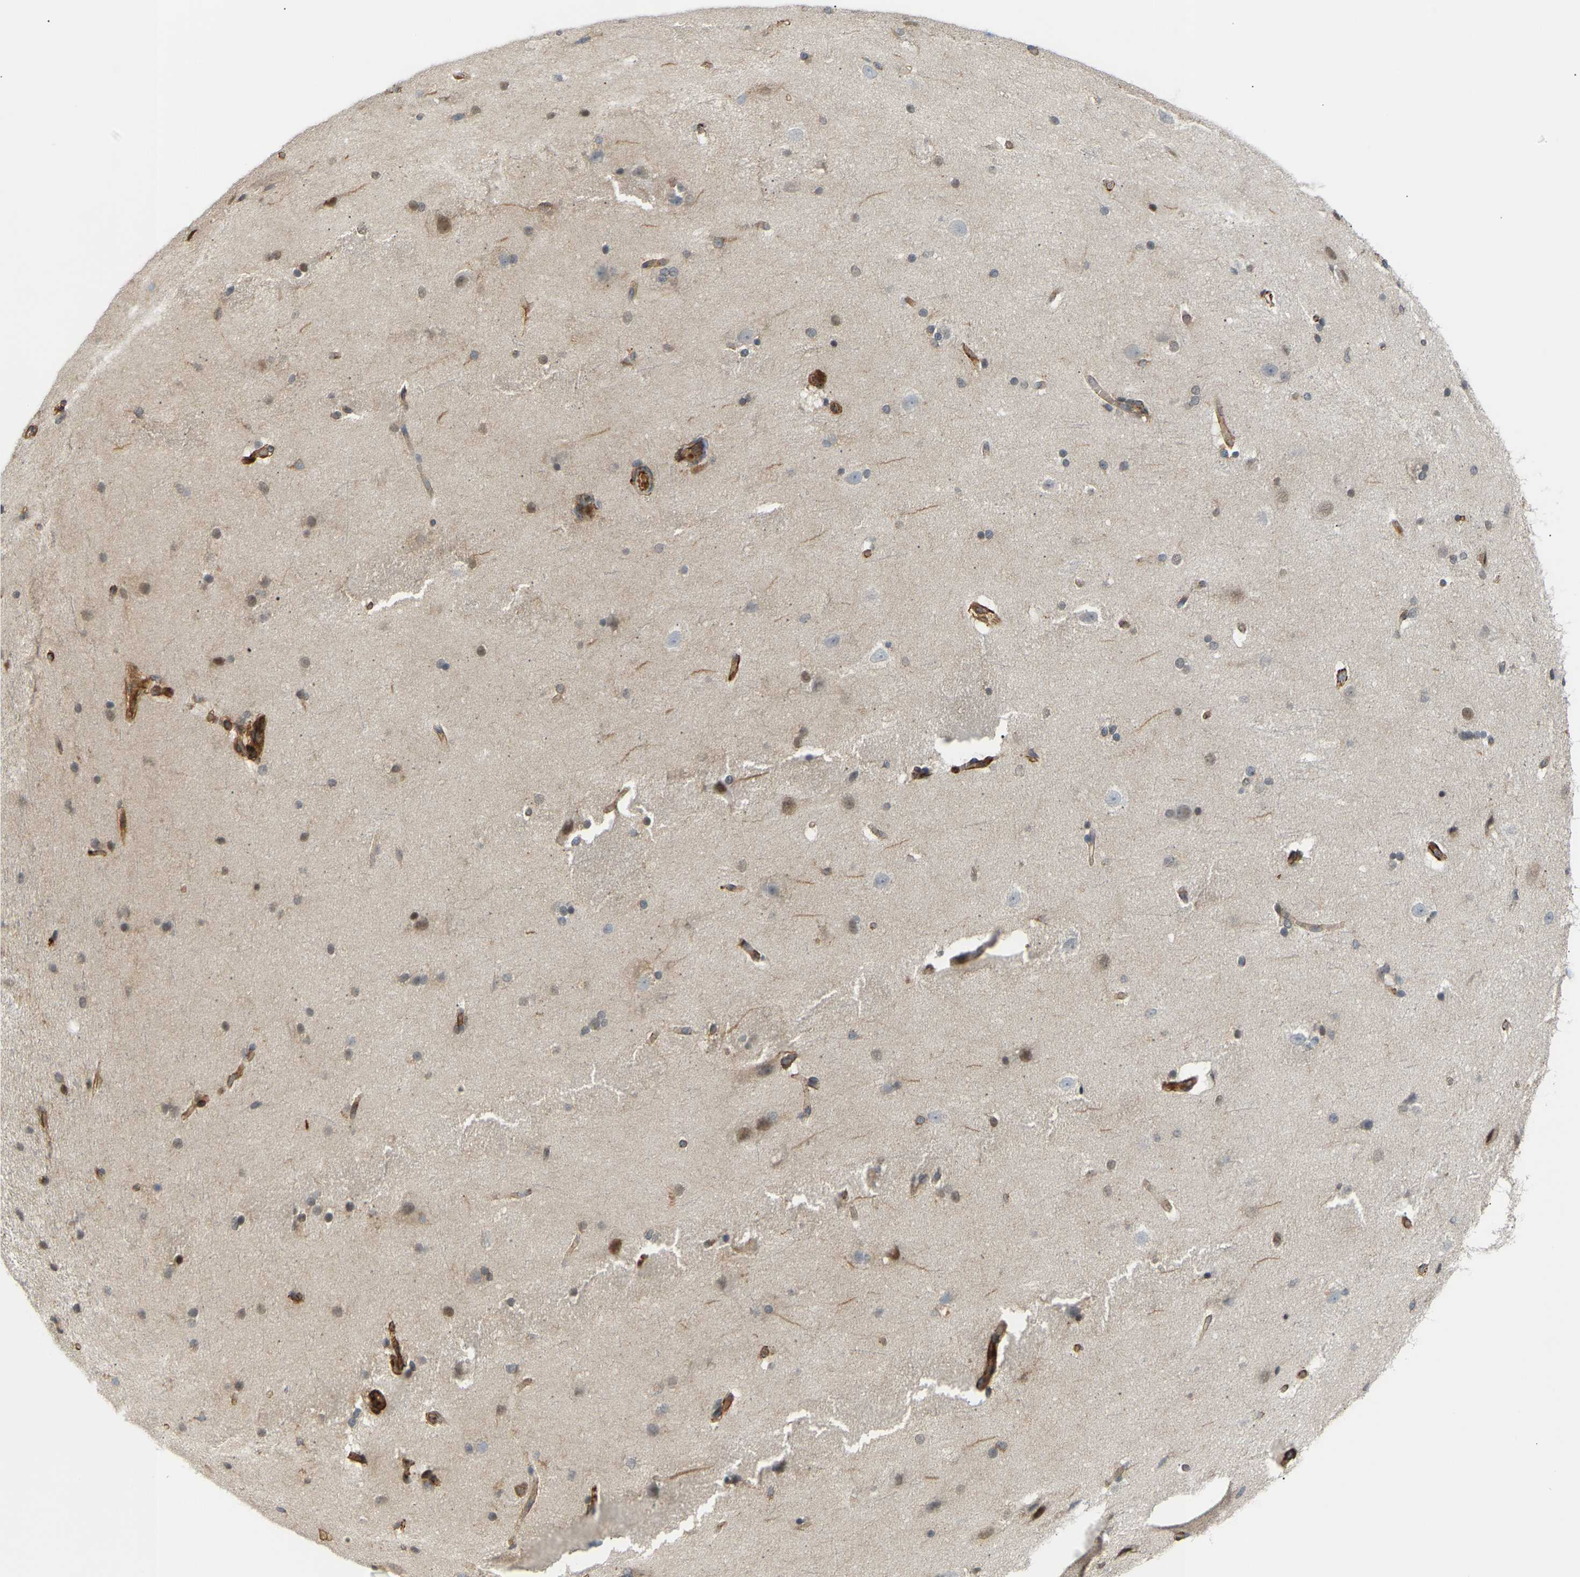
{"staining": {"intensity": "moderate", "quantity": ">75%", "location": "cytoplasmic/membranous"}, "tissue": "cerebral cortex", "cell_type": "Endothelial cells", "image_type": "normal", "snomed": [{"axis": "morphology", "description": "Normal tissue, NOS"}, {"axis": "topography", "description": "Cerebral cortex"}, {"axis": "topography", "description": "Hippocampus"}], "caption": "Brown immunohistochemical staining in benign human cerebral cortex exhibits moderate cytoplasmic/membranous staining in approximately >75% of endothelial cells.", "gene": "PLCG2", "patient": {"sex": "female", "age": 19}}